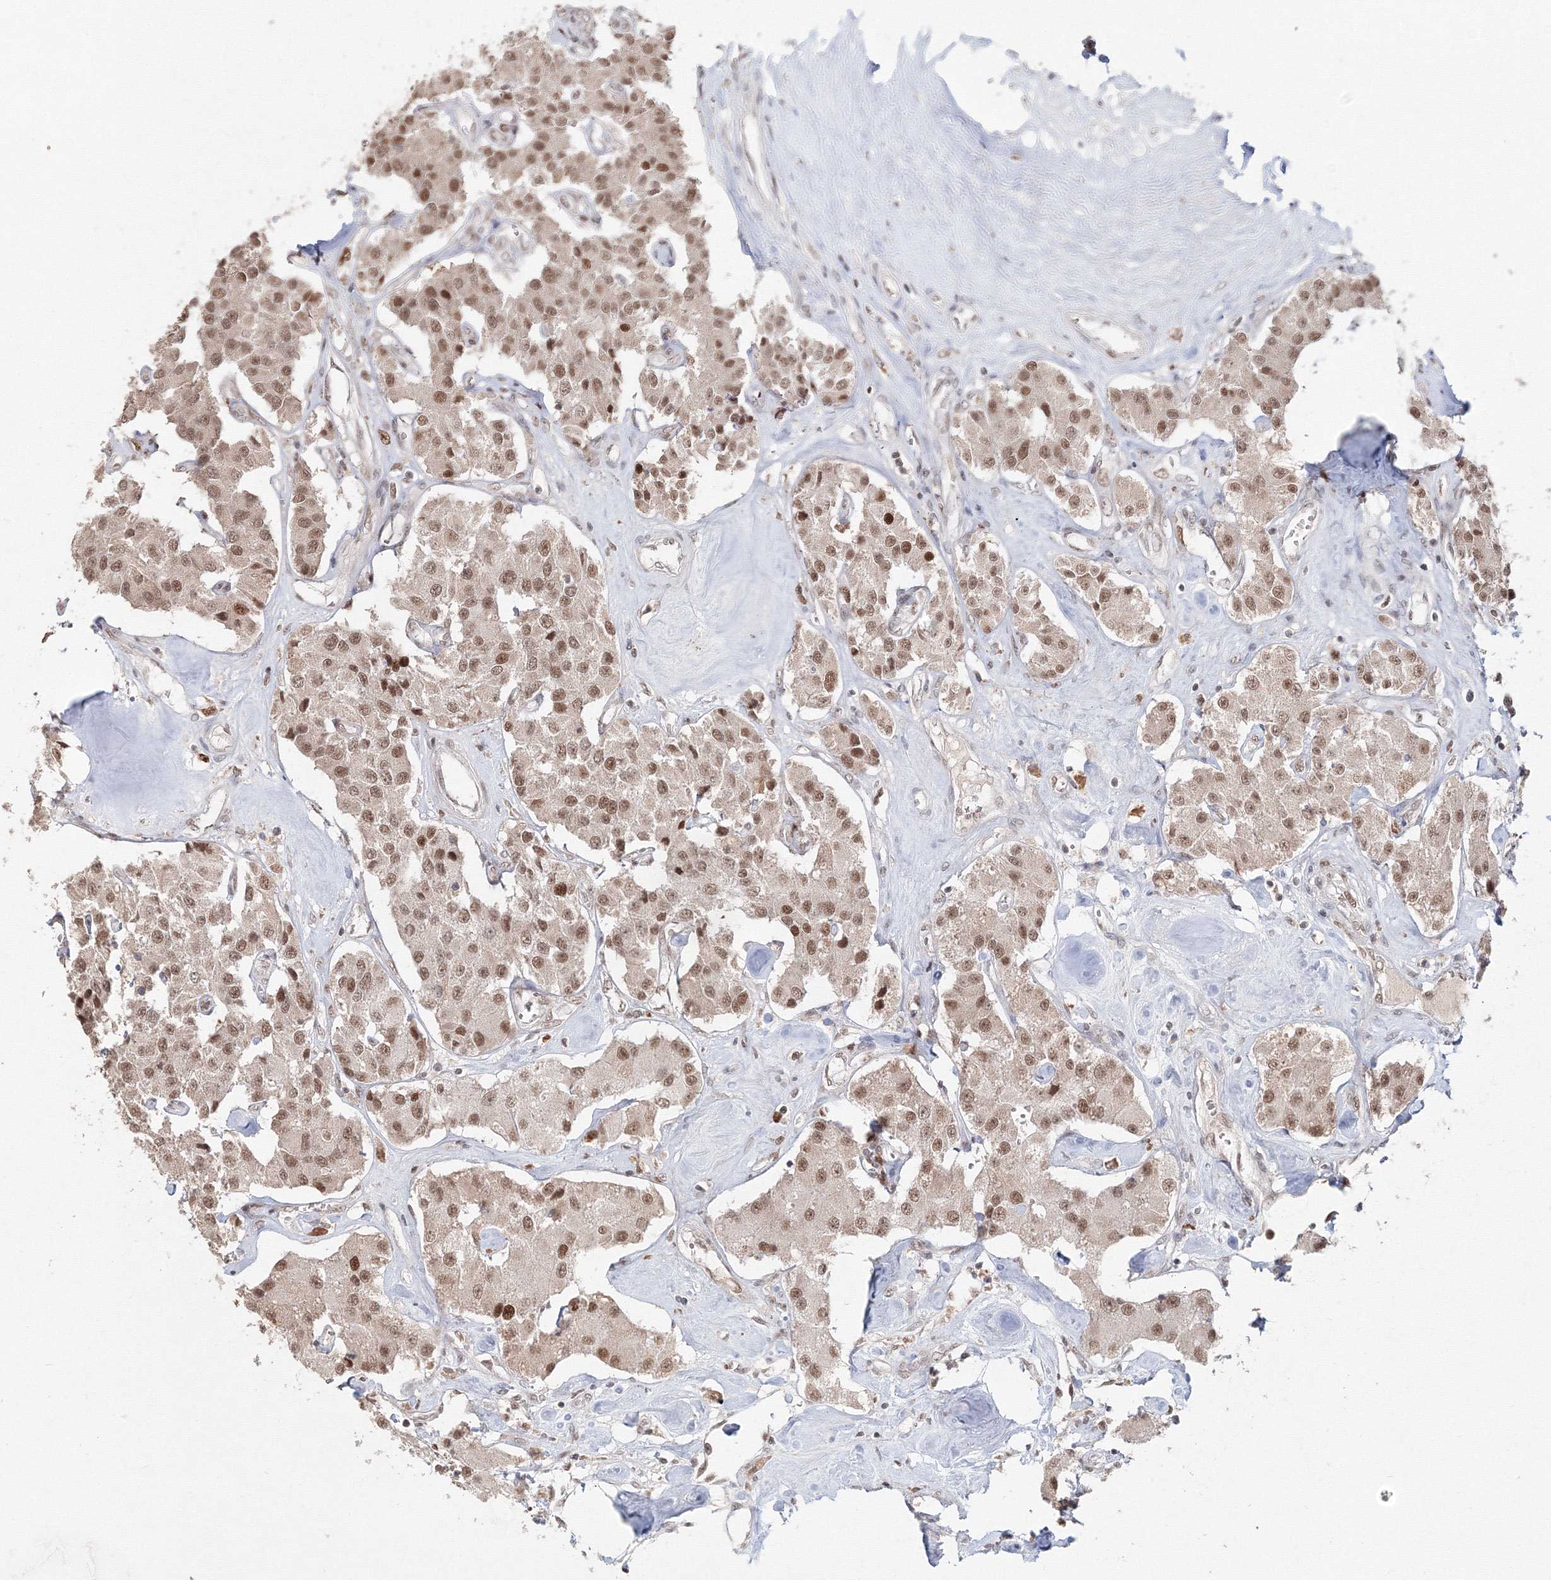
{"staining": {"intensity": "moderate", "quantity": ">75%", "location": "nuclear"}, "tissue": "carcinoid", "cell_type": "Tumor cells", "image_type": "cancer", "snomed": [{"axis": "morphology", "description": "Carcinoid, malignant, NOS"}, {"axis": "topography", "description": "Pancreas"}], "caption": "Immunohistochemistry (IHC) staining of malignant carcinoid, which displays medium levels of moderate nuclear staining in about >75% of tumor cells indicating moderate nuclear protein staining. The staining was performed using DAB (brown) for protein detection and nuclei were counterstained in hematoxylin (blue).", "gene": "IWS1", "patient": {"sex": "male", "age": 41}}